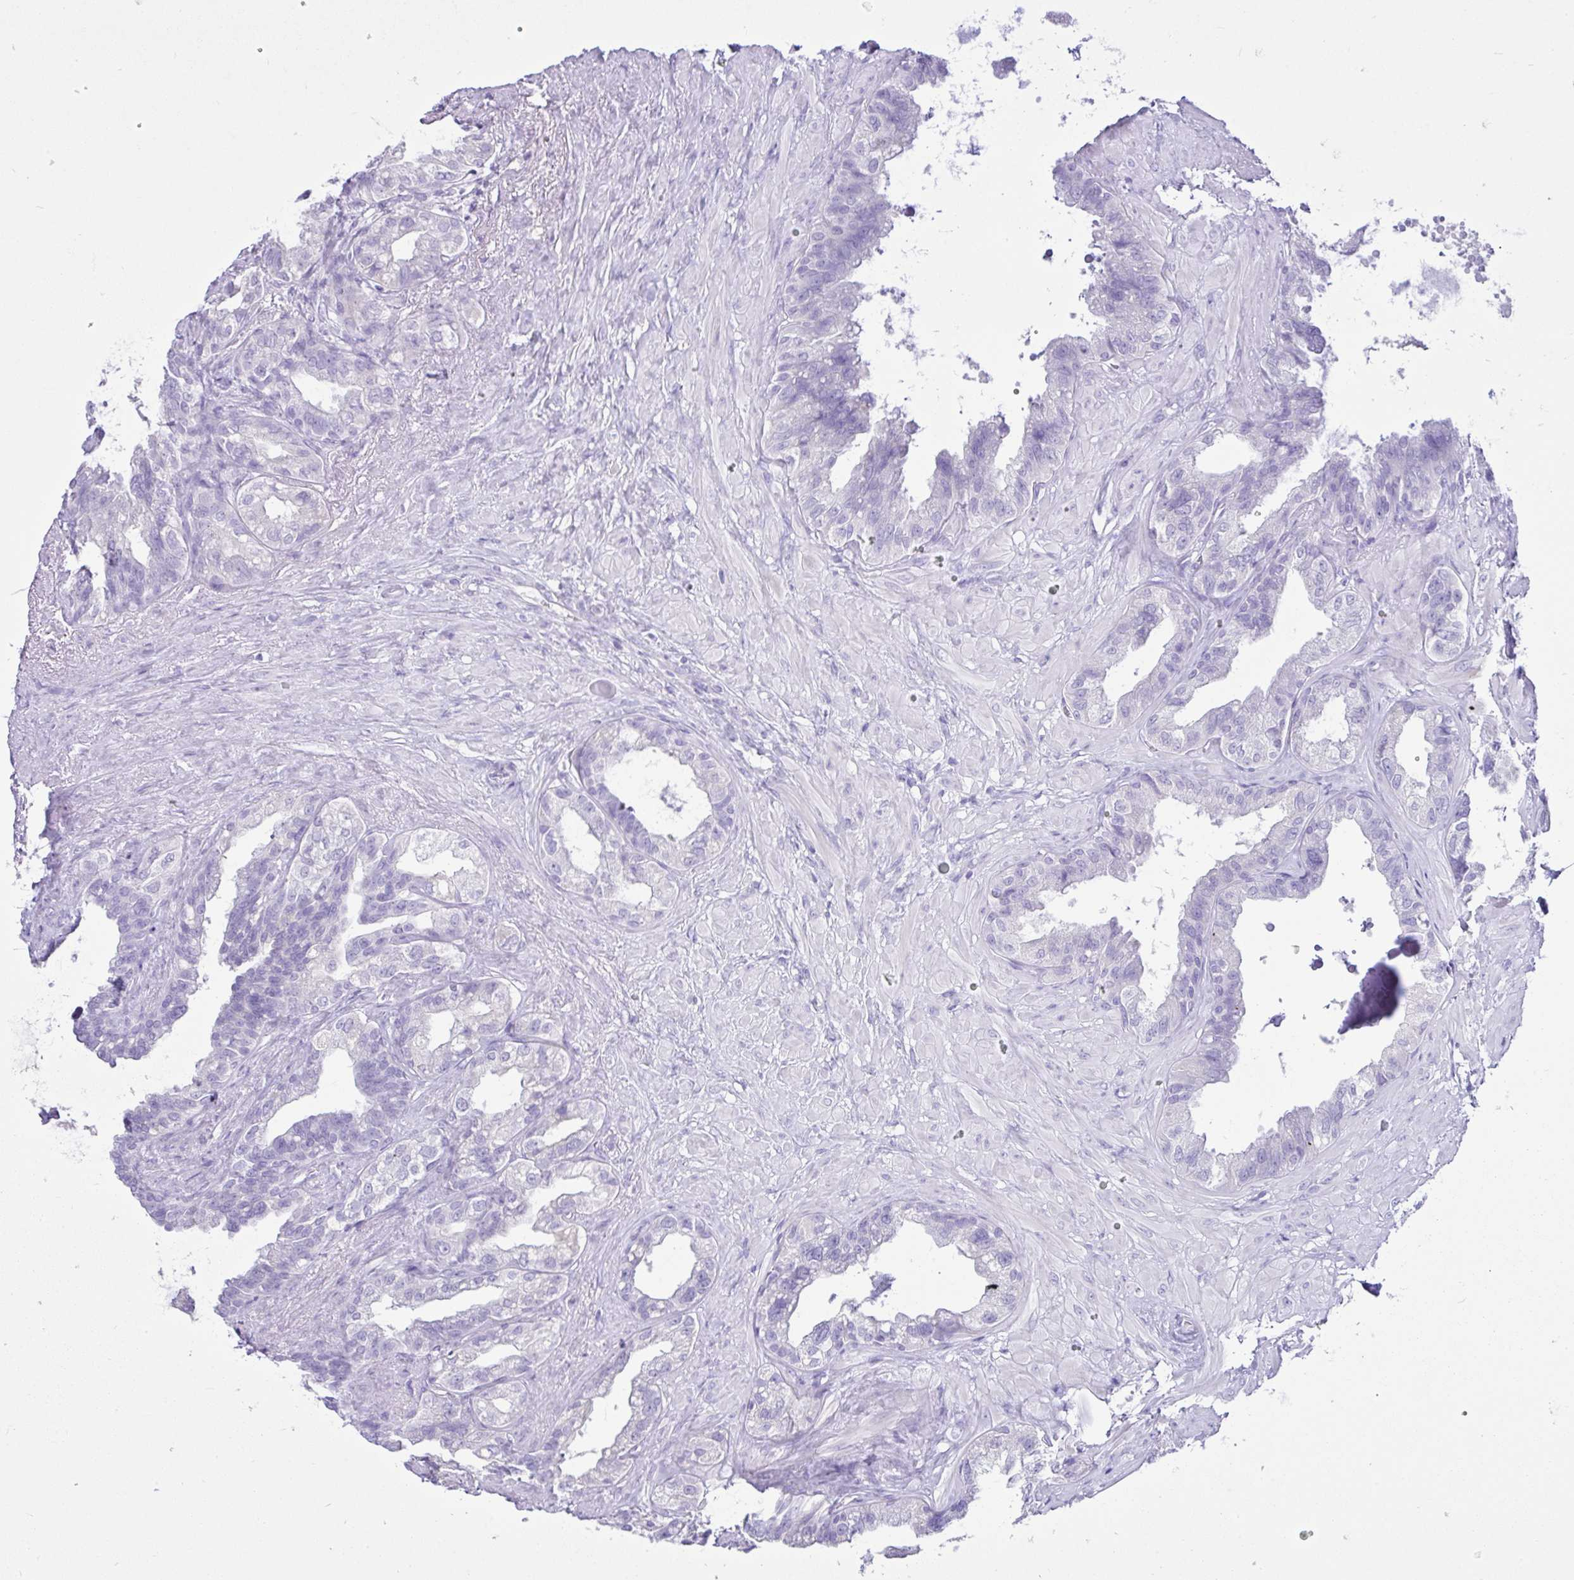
{"staining": {"intensity": "negative", "quantity": "none", "location": "none"}, "tissue": "seminal vesicle", "cell_type": "Glandular cells", "image_type": "normal", "snomed": [{"axis": "morphology", "description": "Normal tissue, NOS"}, {"axis": "topography", "description": "Seminal veicle"}, {"axis": "topography", "description": "Peripheral nerve tissue"}], "caption": "DAB (3,3'-diaminobenzidine) immunohistochemical staining of benign human seminal vesicle shows no significant staining in glandular cells. (Stains: DAB (3,3'-diaminobenzidine) immunohistochemistry (IHC) with hematoxylin counter stain, Microscopy: brightfield microscopy at high magnification).", "gene": "CYP19A1", "patient": {"sex": "male", "age": 76}}